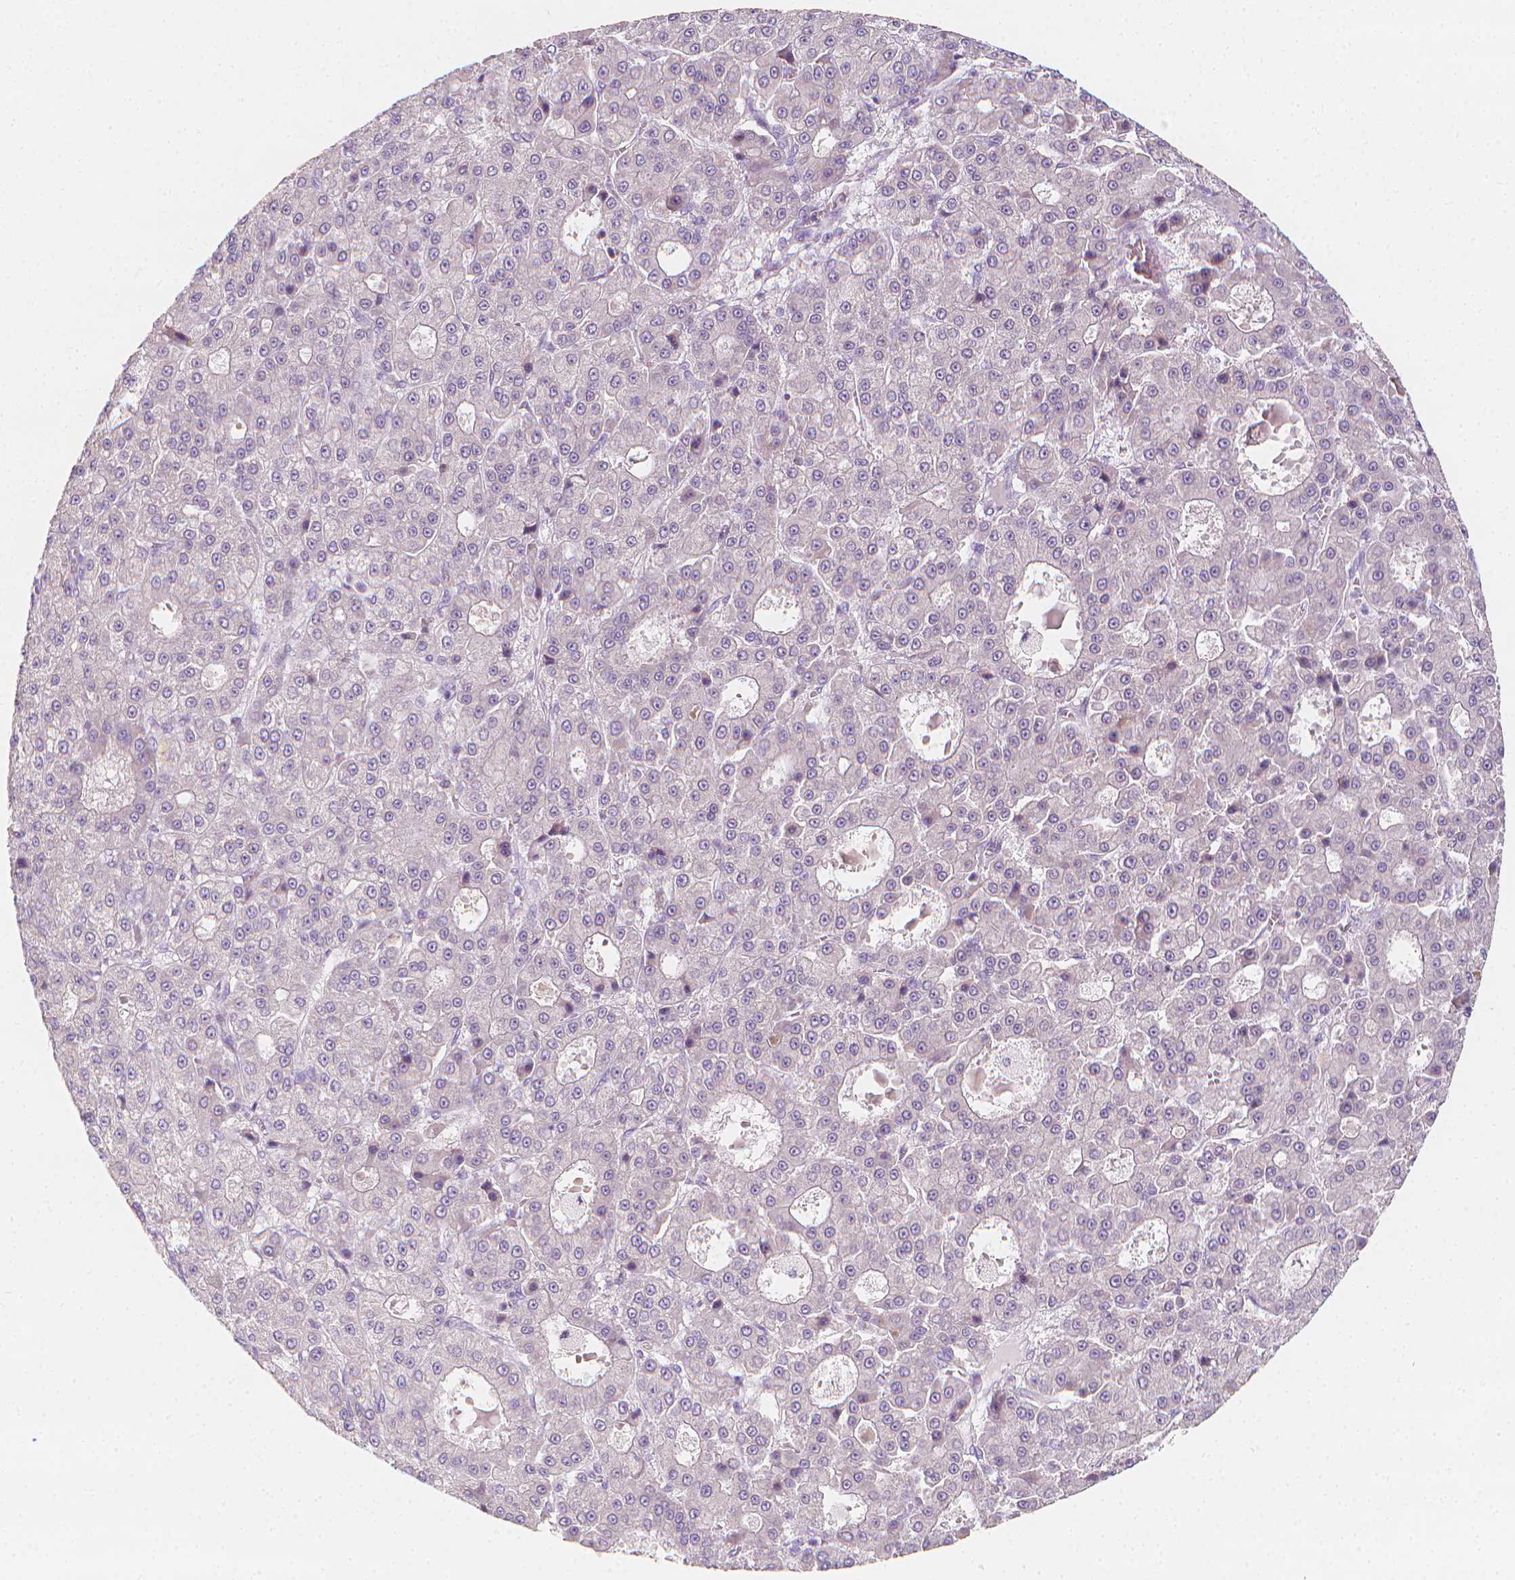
{"staining": {"intensity": "negative", "quantity": "none", "location": "none"}, "tissue": "liver cancer", "cell_type": "Tumor cells", "image_type": "cancer", "snomed": [{"axis": "morphology", "description": "Carcinoma, Hepatocellular, NOS"}, {"axis": "topography", "description": "Liver"}], "caption": "The photomicrograph displays no significant expression in tumor cells of liver cancer (hepatocellular carcinoma). Nuclei are stained in blue.", "gene": "RBFOX1", "patient": {"sex": "male", "age": 70}}